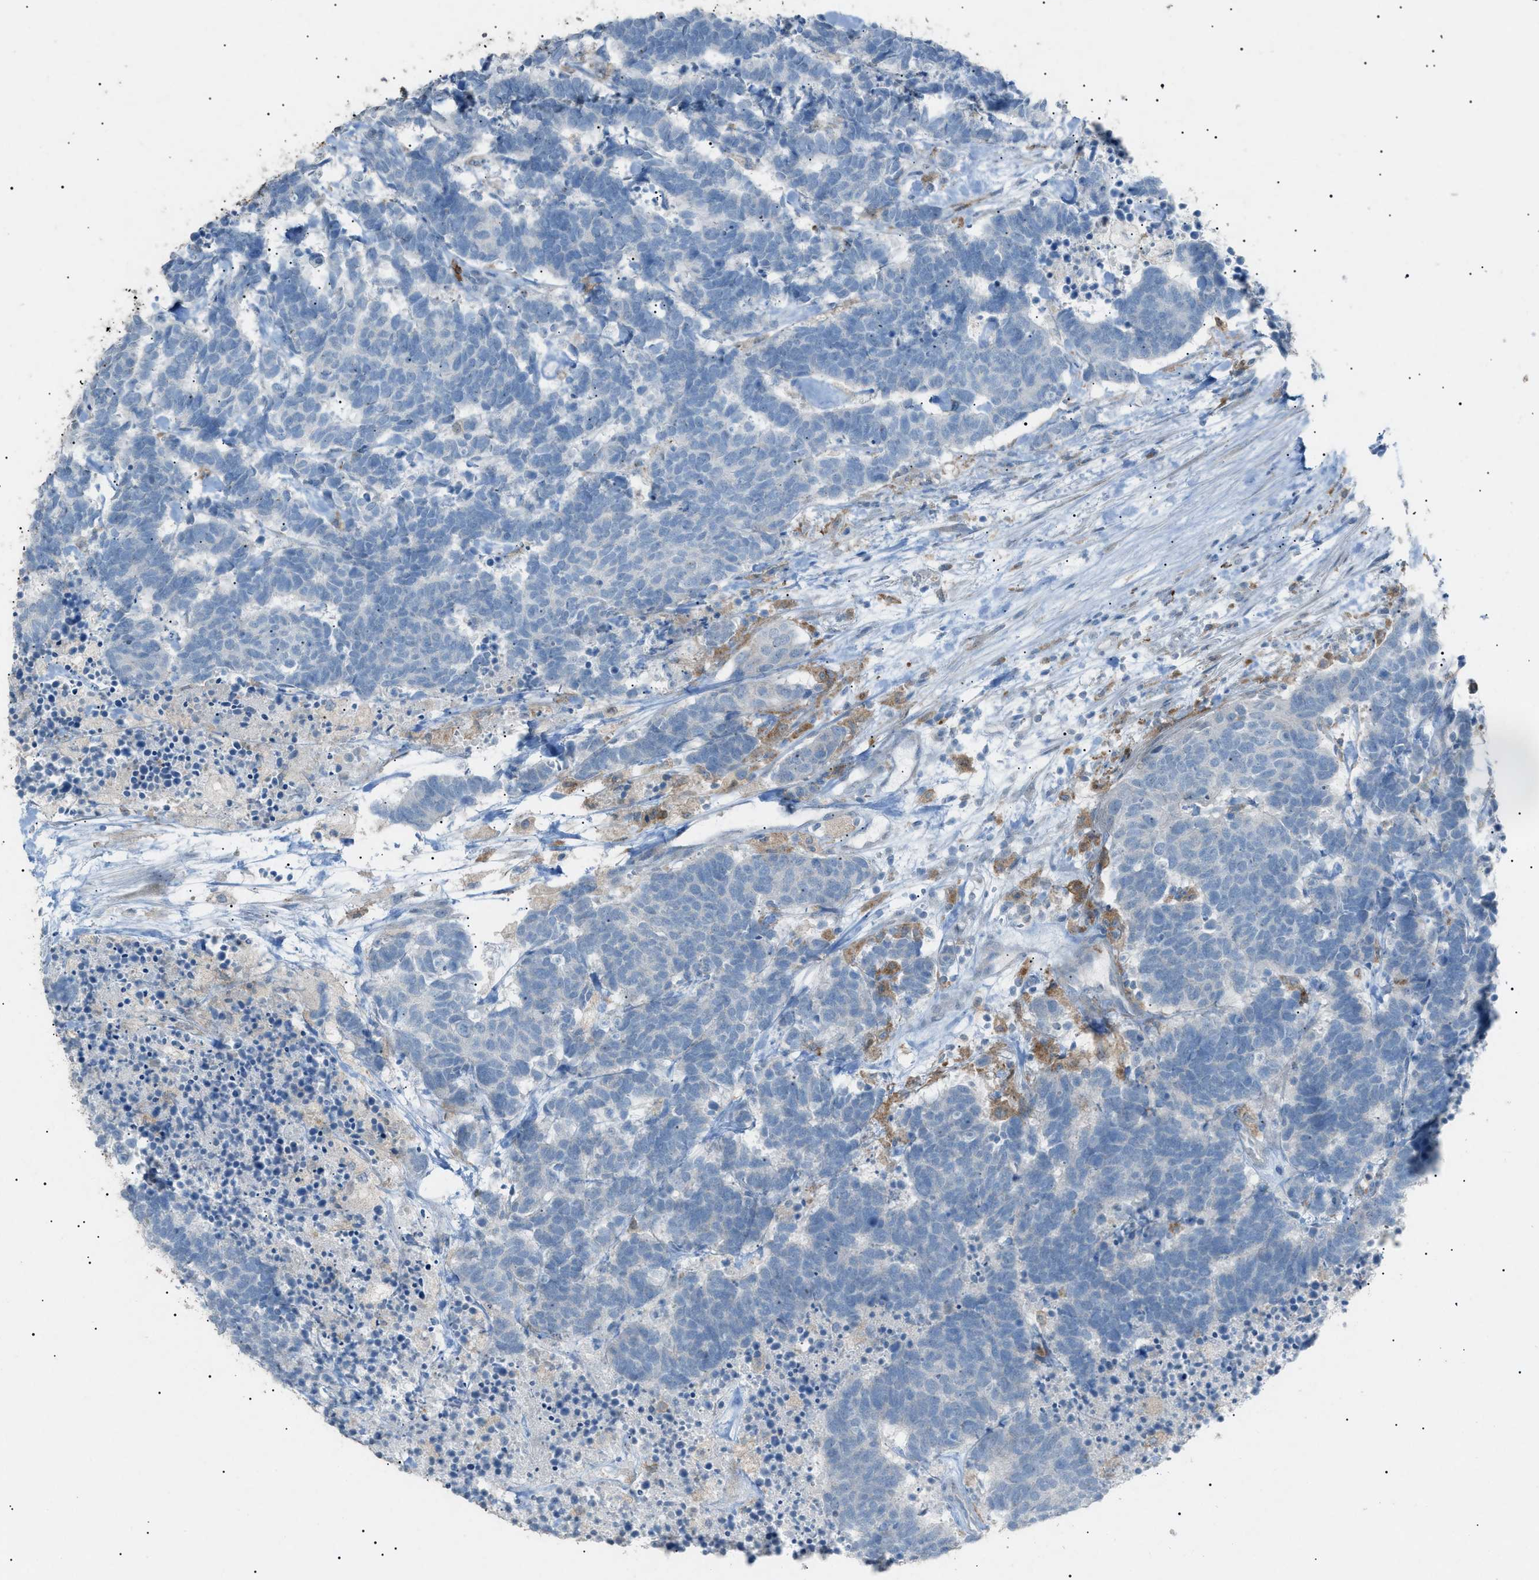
{"staining": {"intensity": "negative", "quantity": "none", "location": "none"}, "tissue": "carcinoid", "cell_type": "Tumor cells", "image_type": "cancer", "snomed": [{"axis": "morphology", "description": "Carcinoma, NOS"}, {"axis": "morphology", "description": "Carcinoid, malignant, NOS"}, {"axis": "topography", "description": "Urinary bladder"}], "caption": "Histopathology image shows no protein positivity in tumor cells of carcinoma tissue. (Stains: DAB (3,3'-diaminobenzidine) immunohistochemistry (IHC) with hematoxylin counter stain, Microscopy: brightfield microscopy at high magnification).", "gene": "BTK", "patient": {"sex": "male", "age": 57}}